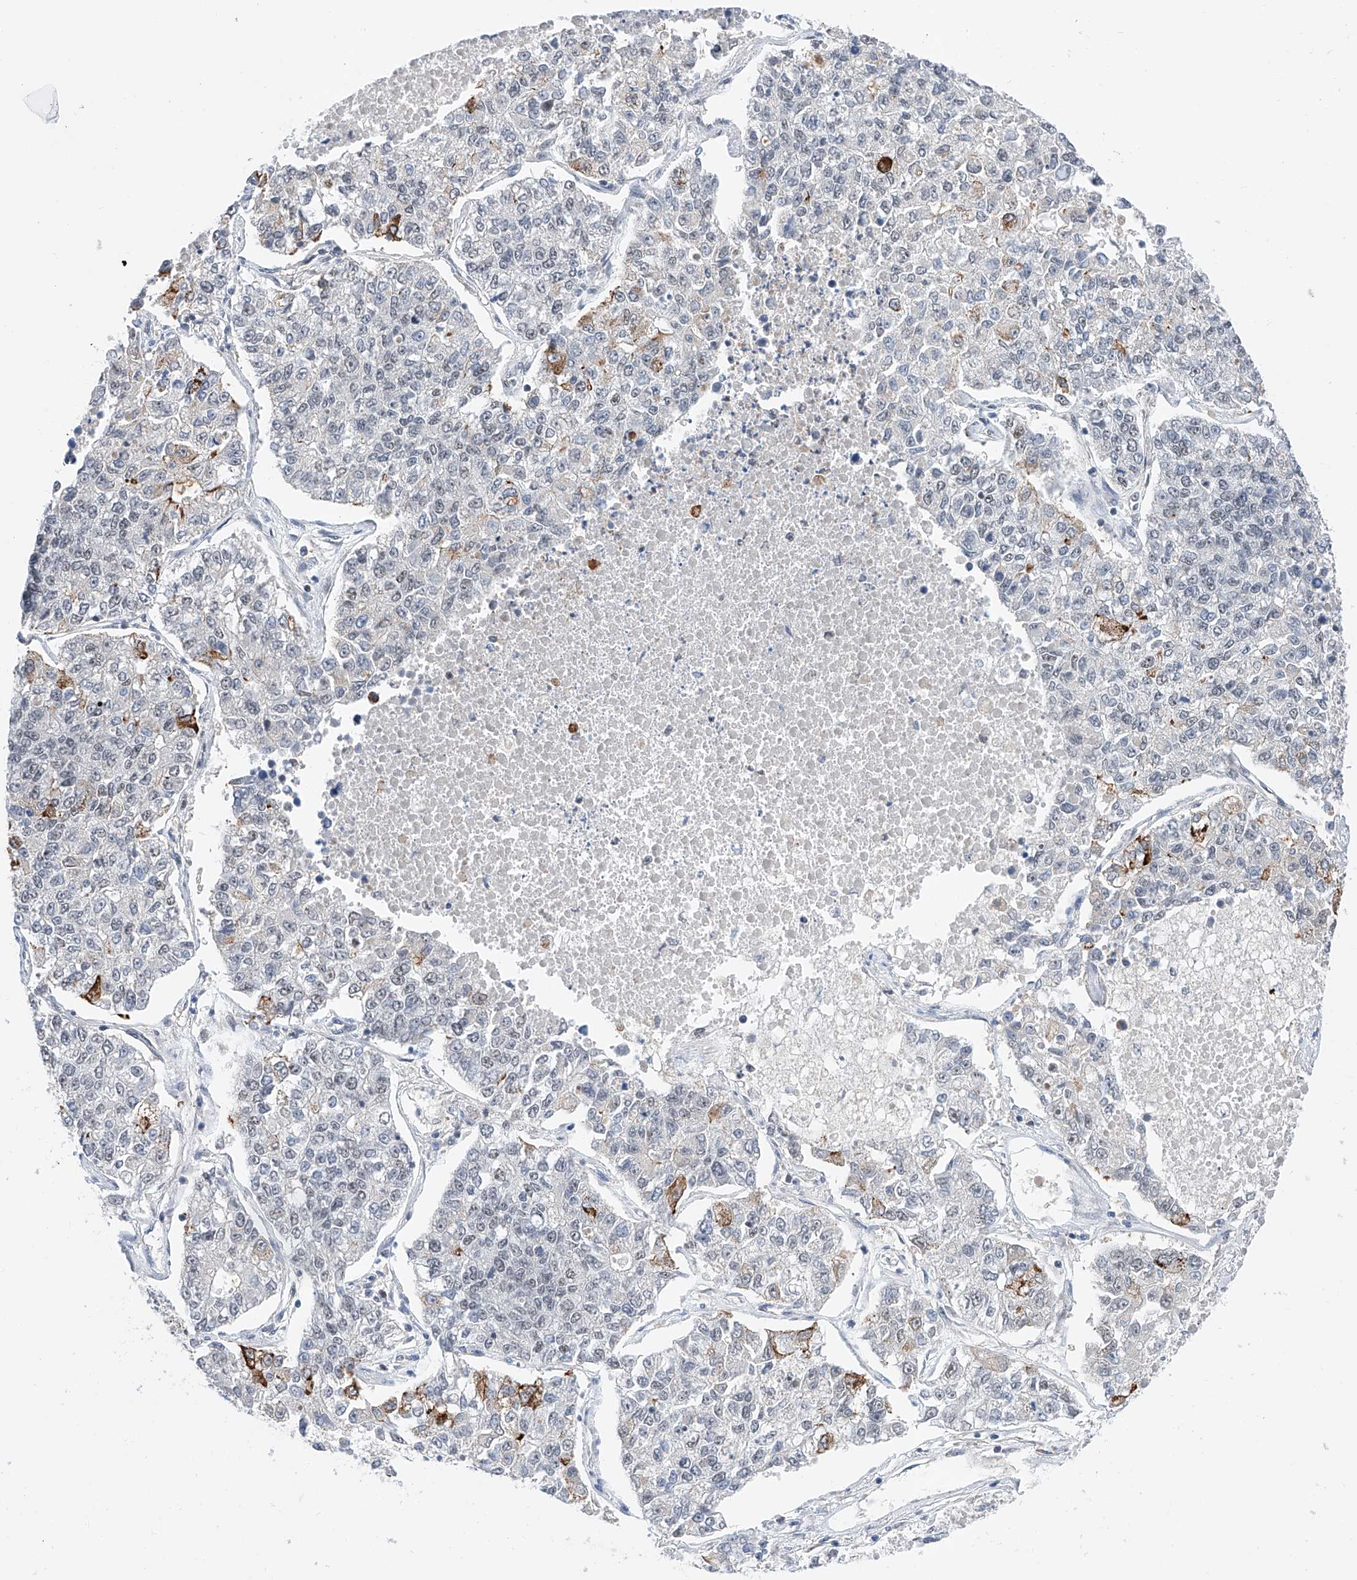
{"staining": {"intensity": "moderate", "quantity": "<25%", "location": "cytoplasmic/membranous"}, "tissue": "lung cancer", "cell_type": "Tumor cells", "image_type": "cancer", "snomed": [{"axis": "morphology", "description": "Adenocarcinoma, NOS"}, {"axis": "topography", "description": "Lung"}], "caption": "Protein expression analysis of lung adenocarcinoma exhibits moderate cytoplasmic/membranous expression in about <25% of tumor cells.", "gene": "SNRNP200", "patient": {"sex": "male", "age": 49}}